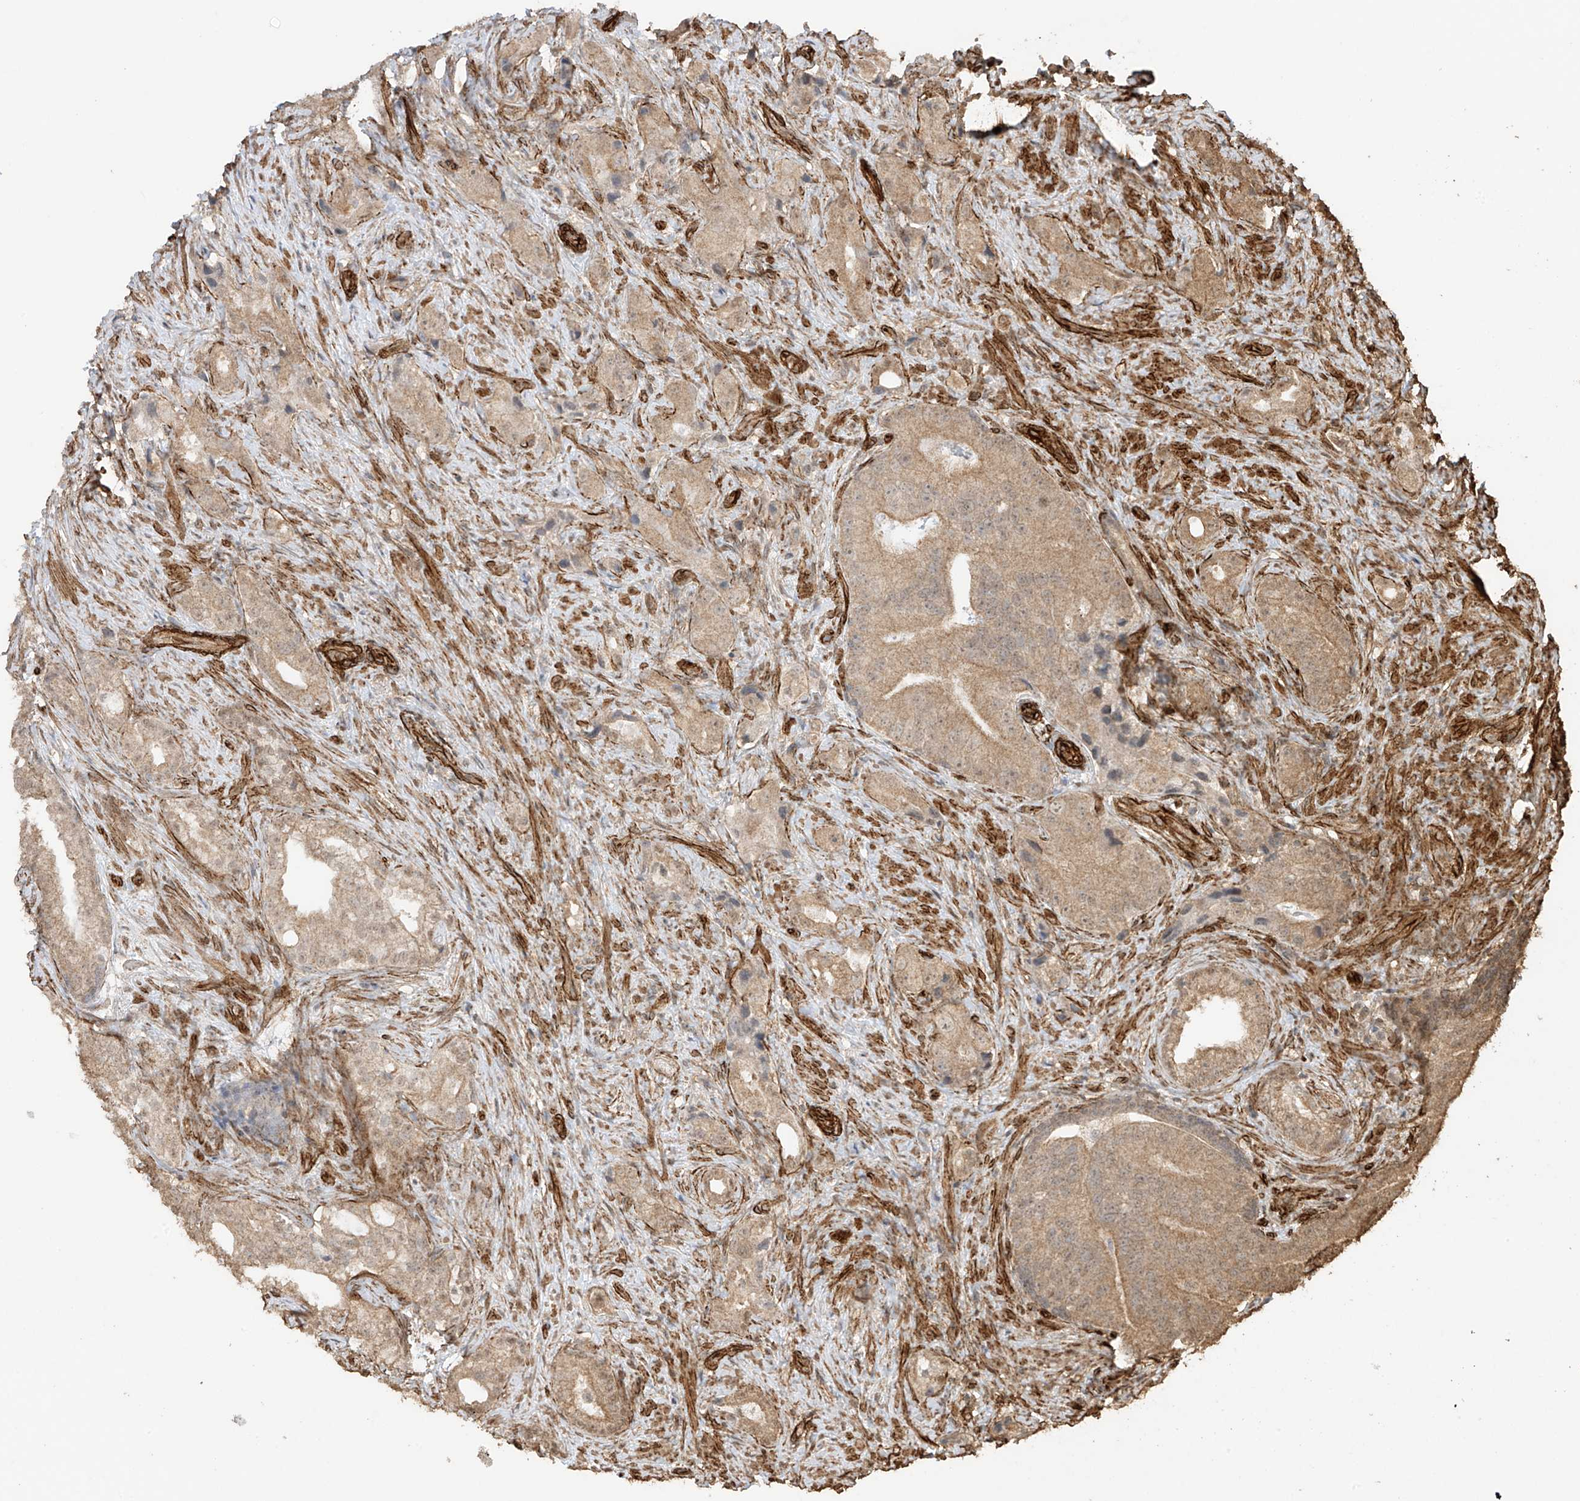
{"staining": {"intensity": "moderate", "quantity": ">75%", "location": "cytoplasmic/membranous"}, "tissue": "prostate cancer", "cell_type": "Tumor cells", "image_type": "cancer", "snomed": [{"axis": "morphology", "description": "Adenocarcinoma, Low grade"}, {"axis": "topography", "description": "Prostate"}], "caption": "A photomicrograph showing moderate cytoplasmic/membranous positivity in about >75% of tumor cells in prostate cancer (low-grade adenocarcinoma), as visualized by brown immunohistochemical staining.", "gene": "TTLL5", "patient": {"sex": "male", "age": 71}}